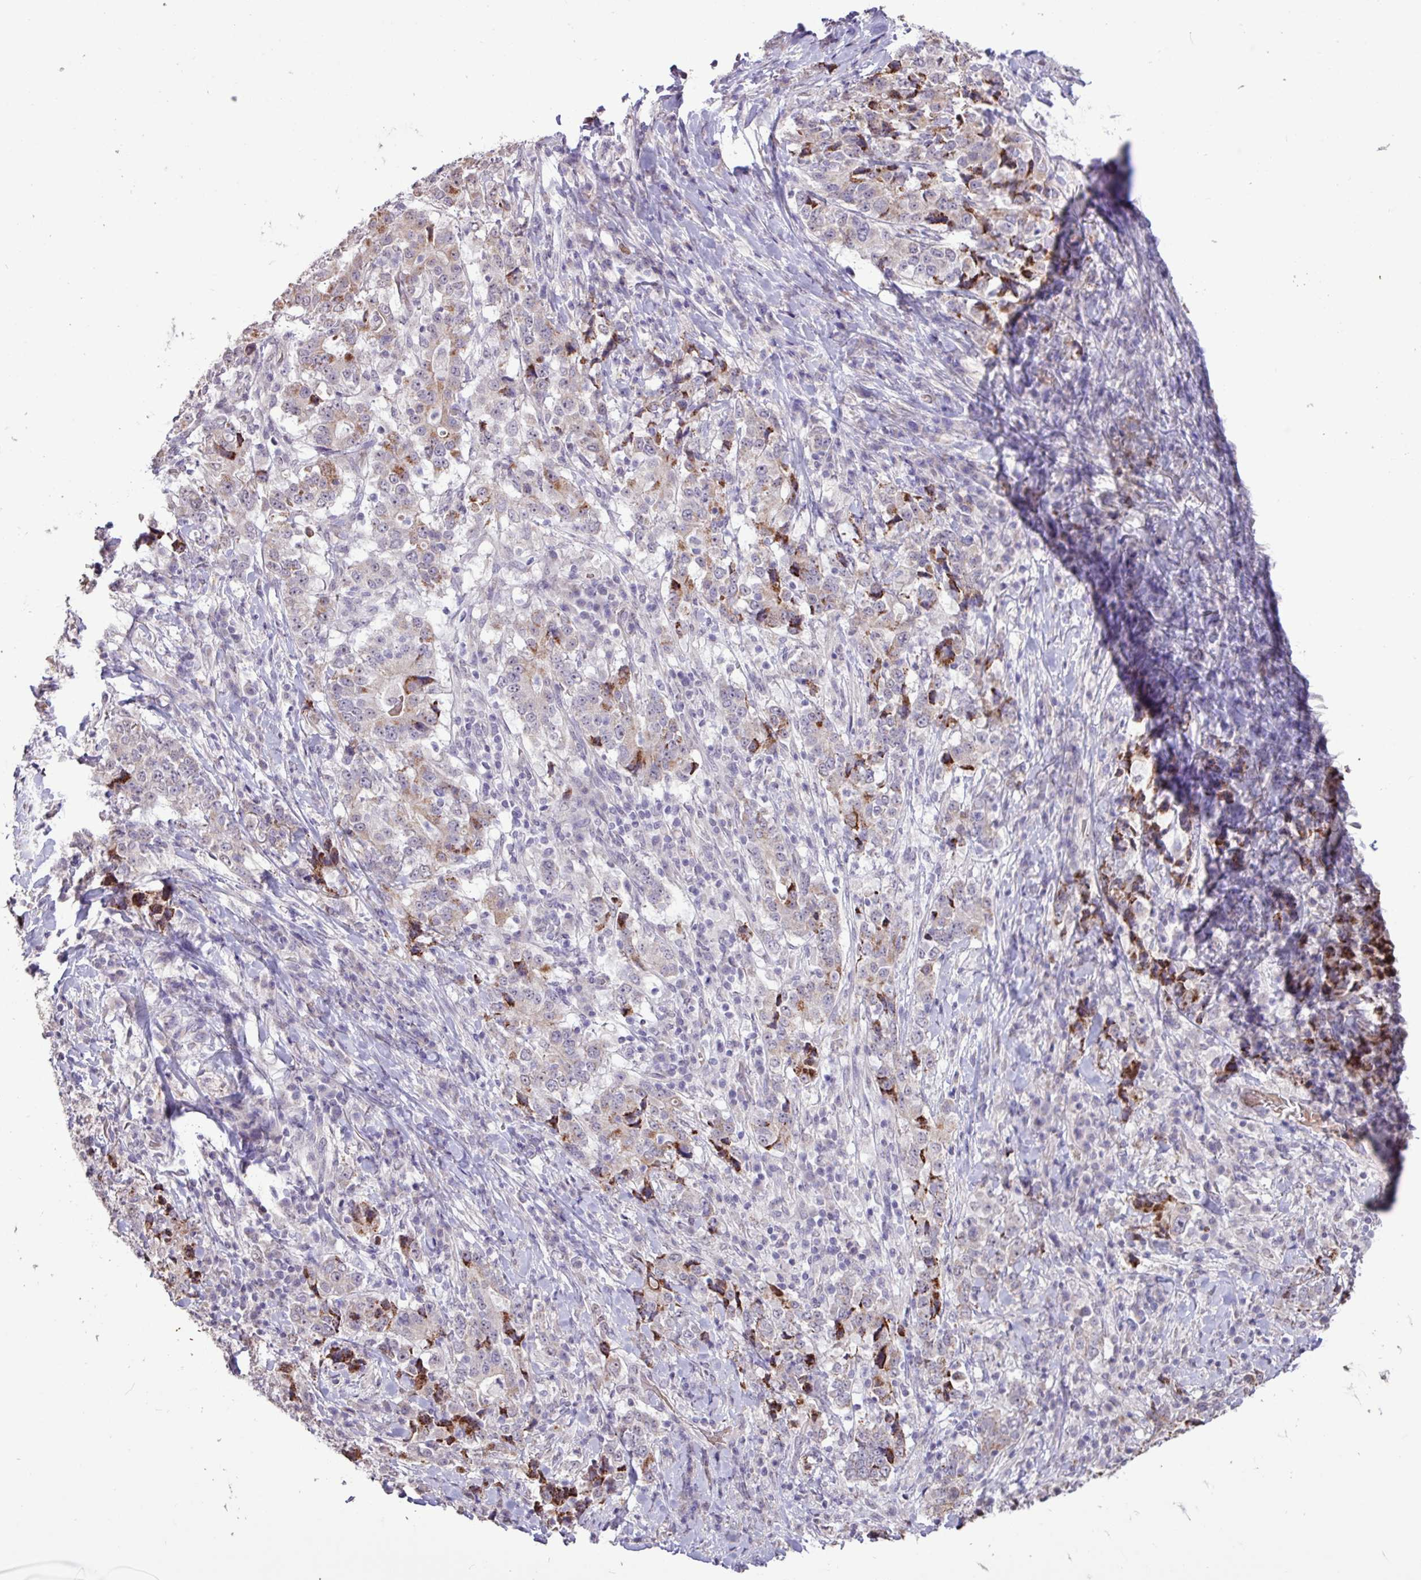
{"staining": {"intensity": "weak", "quantity": "25%-75%", "location": "cytoplasmic/membranous"}, "tissue": "stomach cancer", "cell_type": "Tumor cells", "image_type": "cancer", "snomed": [{"axis": "morphology", "description": "Normal tissue, NOS"}, {"axis": "morphology", "description": "Adenocarcinoma, NOS"}, {"axis": "topography", "description": "Stomach, upper"}, {"axis": "topography", "description": "Stomach"}], "caption": "An immunohistochemistry image of tumor tissue is shown. Protein staining in brown labels weak cytoplasmic/membranous positivity in stomach cancer (adenocarcinoma) within tumor cells.", "gene": "L3MBTL3", "patient": {"sex": "male", "age": 59}}